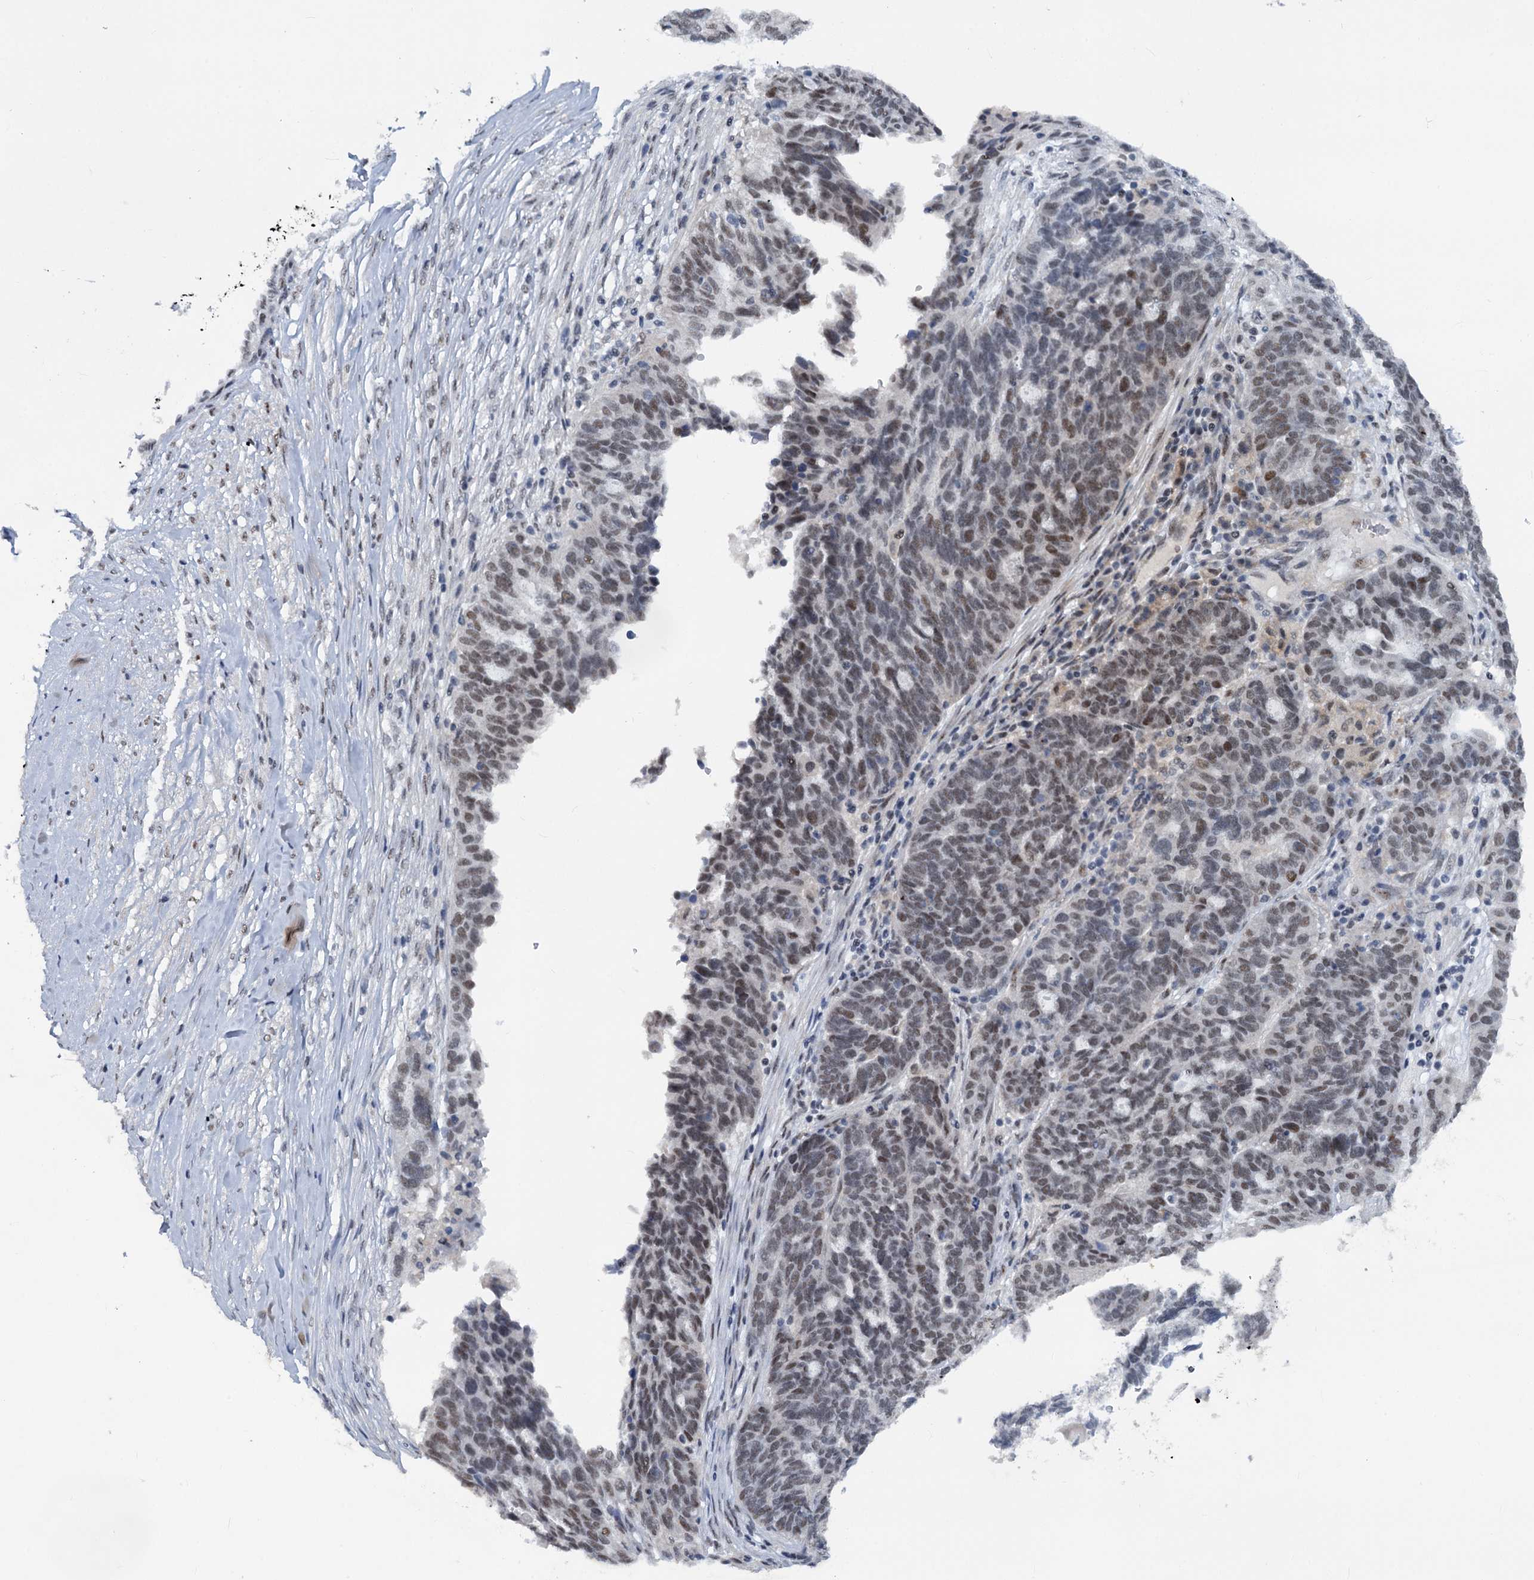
{"staining": {"intensity": "weak", "quantity": ">75%", "location": "nuclear"}, "tissue": "ovarian cancer", "cell_type": "Tumor cells", "image_type": "cancer", "snomed": [{"axis": "morphology", "description": "Cystadenocarcinoma, serous, NOS"}, {"axis": "topography", "description": "Ovary"}], "caption": "A low amount of weak nuclear expression is present in about >75% of tumor cells in serous cystadenocarcinoma (ovarian) tissue.", "gene": "PHF8", "patient": {"sex": "female", "age": 59}}